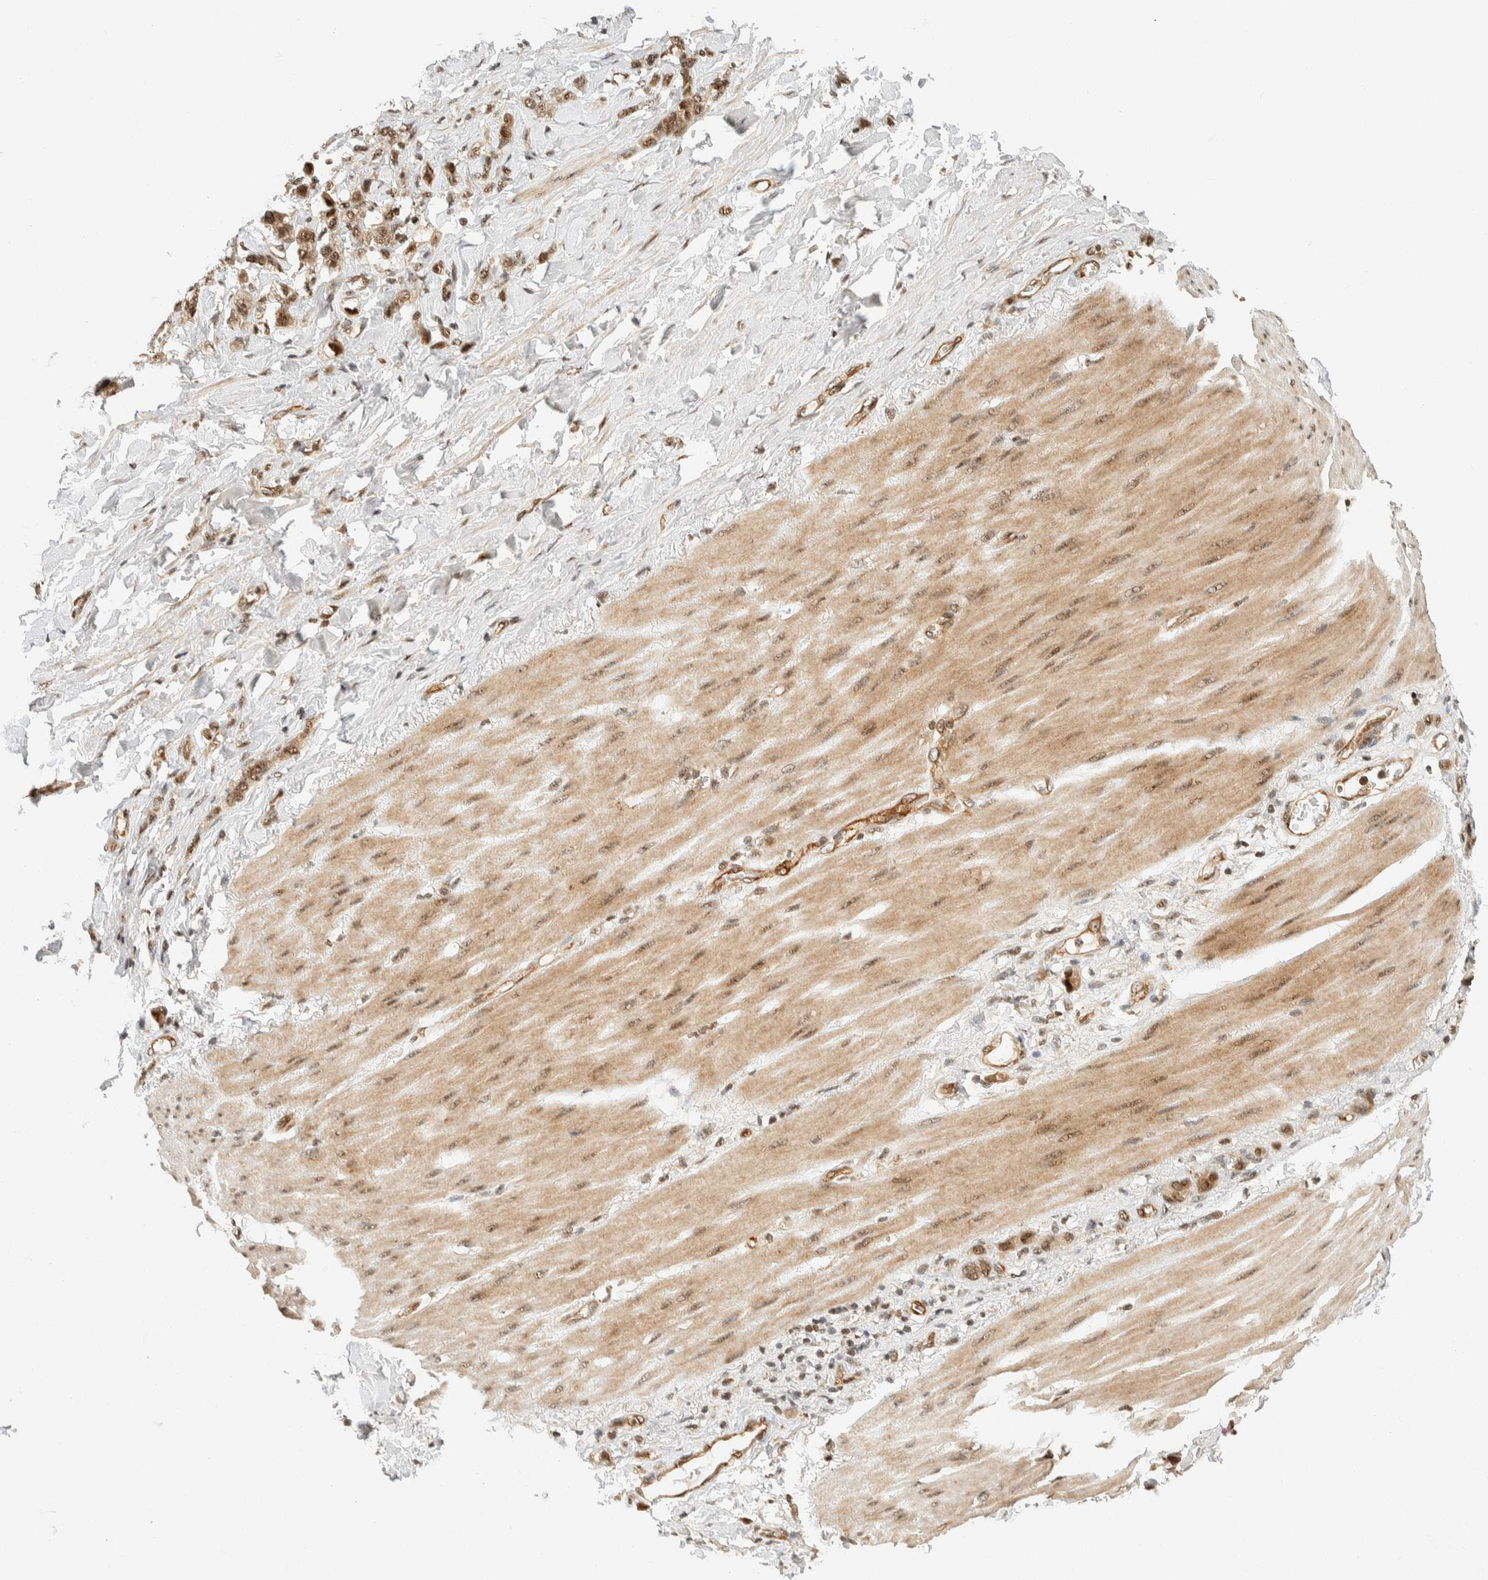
{"staining": {"intensity": "moderate", "quantity": ">75%", "location": "nuclear"}, "tissue": "stomach cancer", "cell_type": "Tumor cells", "image_type": "cancer", "snomed": [{"axis": "morphology", "description": "Normal tissue, NOS"}, {"axis": "morphology", "description": "Adenocarcinoma, NOS"}, {"axis": "topography", "description": "Stomach"}], "caption": "The image reveals a brown stain indicating the presence of a protein in the nuclear of tumor cells in stomach cancer (adenocarcinoma). The staining was performed using DAB (3,3'-diaminobenzidine), with brown indicating positive protein expression. Nuclei are stained blue with hematoxylin.", "gene": "SIK1", "patient": {"sex": "male", "age": 82}}